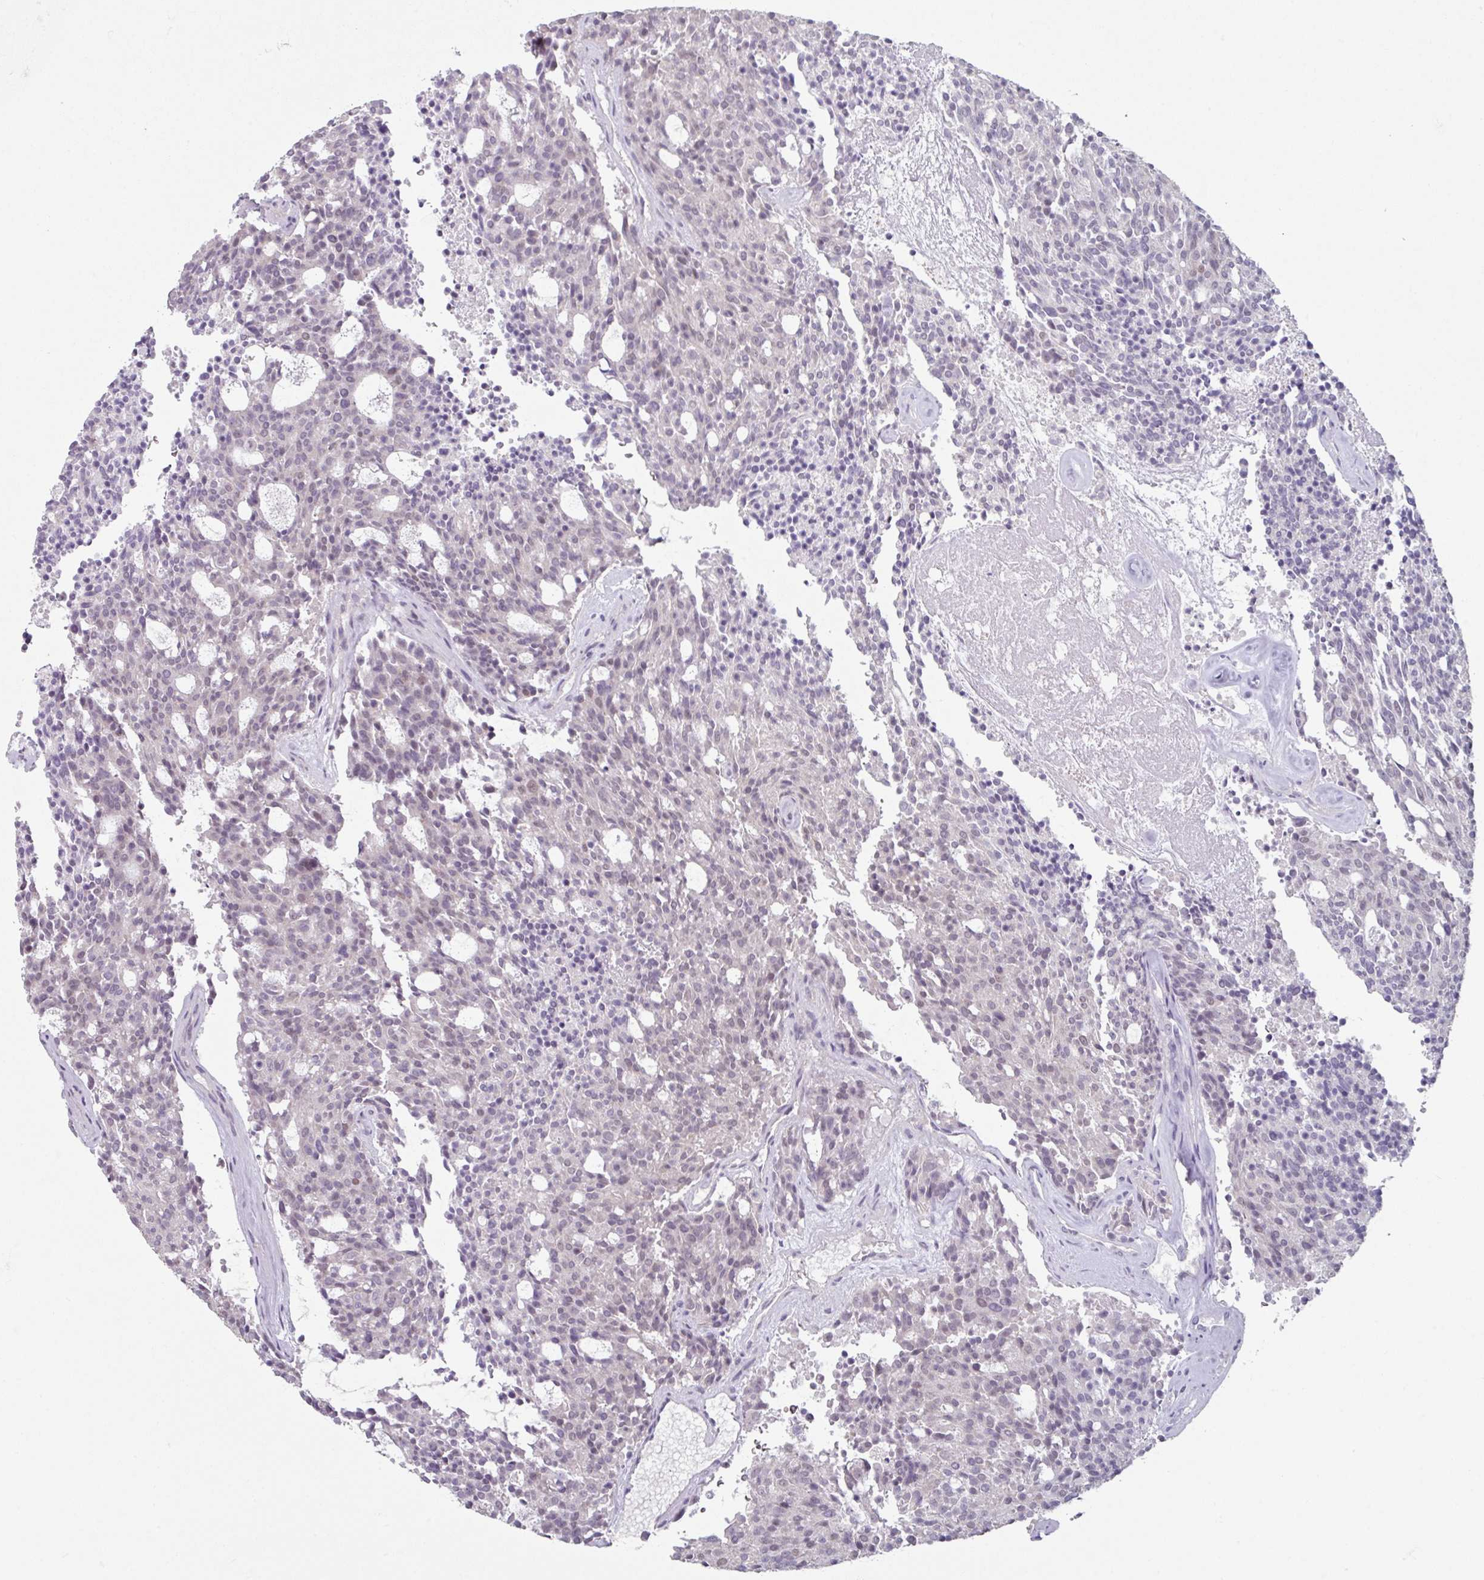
{"staining": {"intensity": "weak", "quantity": ">75%", "location": "nuclear"}, "tissue": "carcinoid", "cell_type": "Tumor cells", "image_type": "cancer", "snomed": [{"axis": "morphology", "description": "Carcinoid, malignant, NOS"}, {"axis": "topography", "description": "Pancreas"}], "caption": "An image of human malignant carcinoid stained for a protein exhibits weak nuclear brown staining in tumor cells. (DAB (3,3'-diaminobenzidine) IHC, brown staining for protein, blue staining for nuclei).", "gene": "ELK1", "patient": {"sex": "female", "age": 54}}